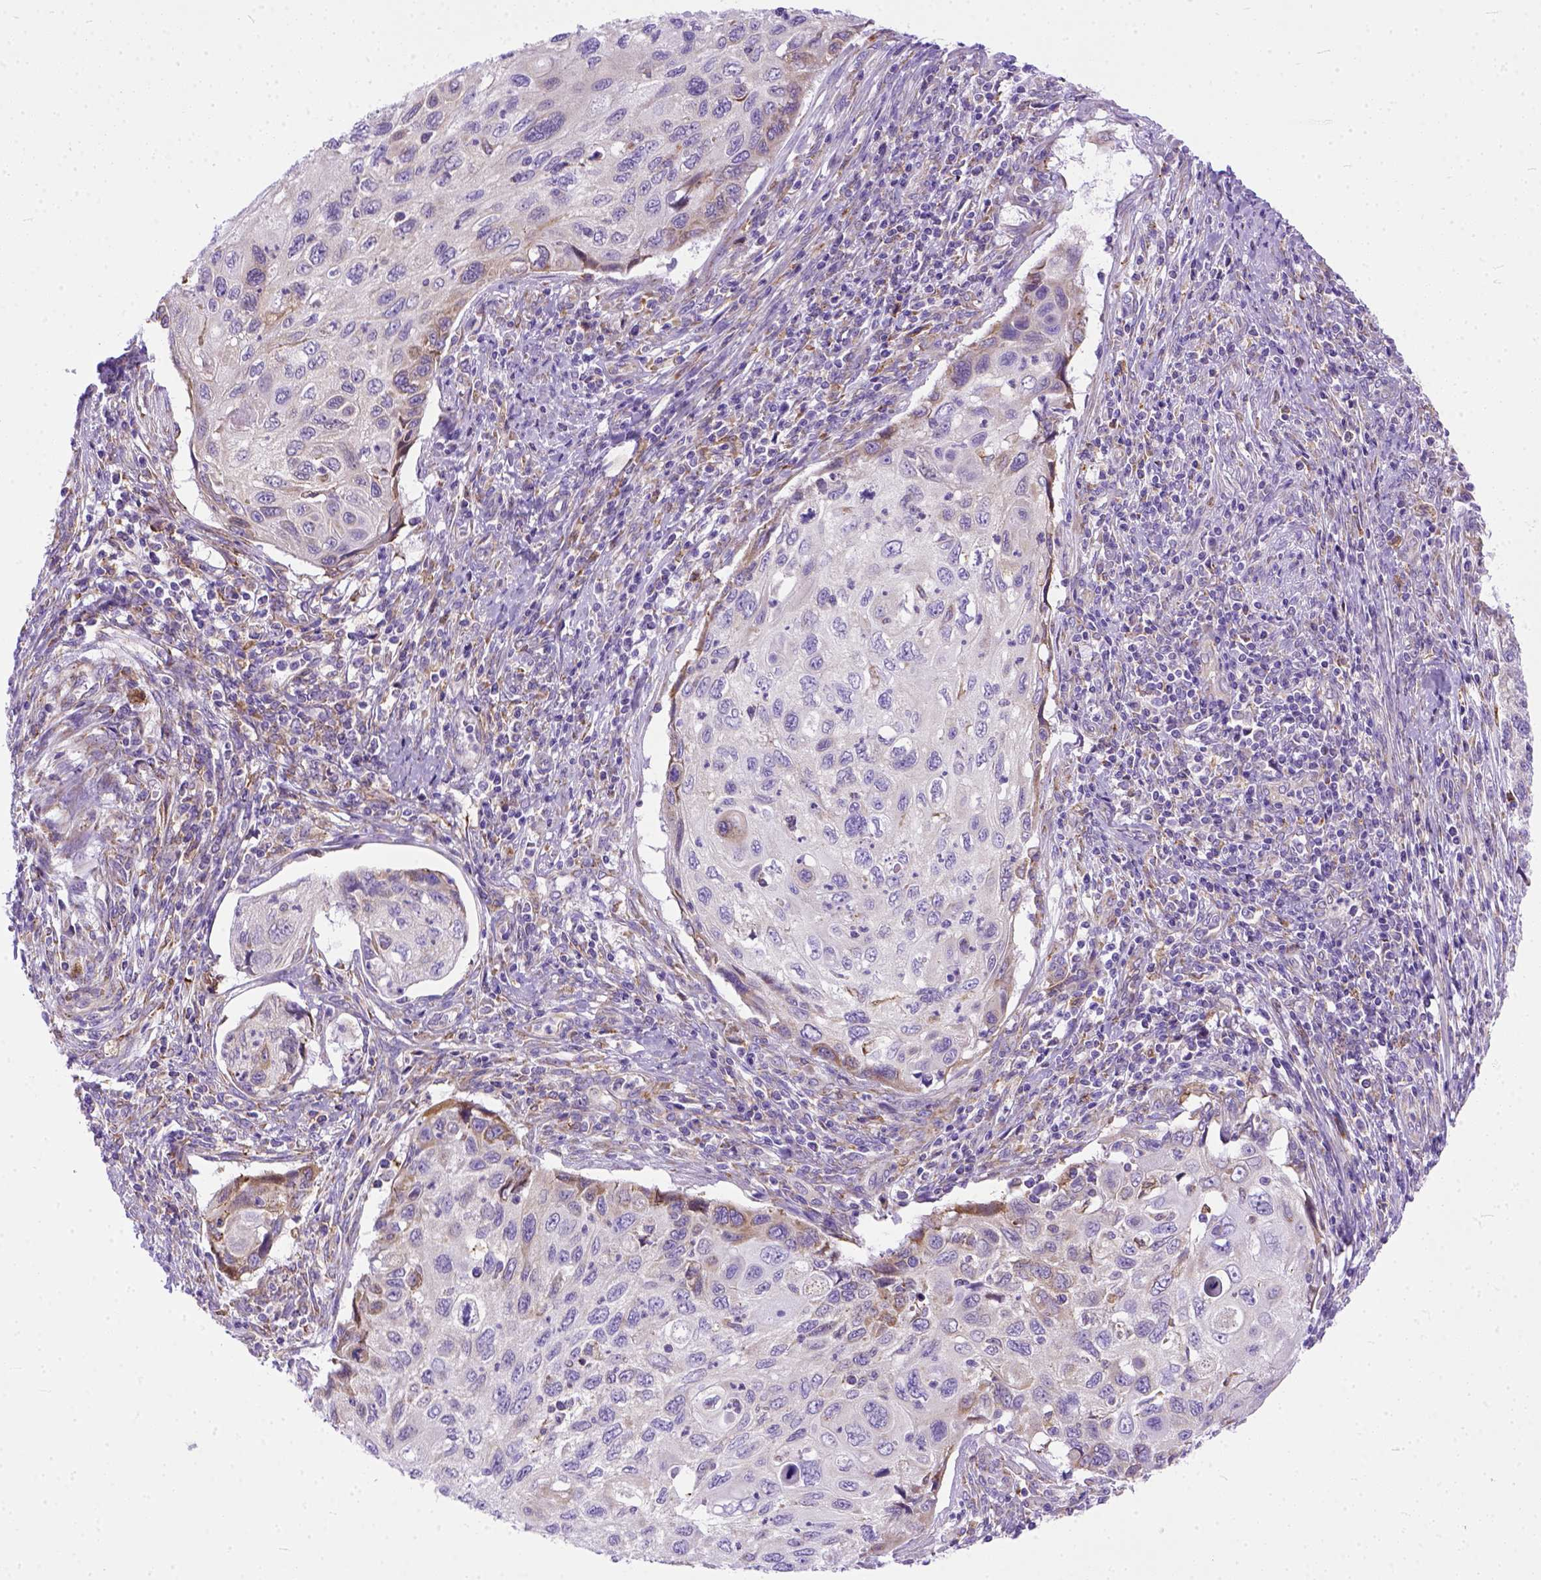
{"staining": {"intensity": "moderate", "quantity": "<25%", "location": "cytoplasmic/membranous"}, "tissue": "cervical cancer", "cell_type": "Tumor cells", "image_type": "cancer", "snomed": [{"axis": "morphology", "description": "Squamous cell carcinoma, NOS"}, {"axis": "topography", "description": "Cervix"}], "caption": "A histopathology image showing moderate cytoplasmic/membranous staining in about <25% of tumor cells in cervical cancer, as visualized by brown immunohistochemical staining.", "gene": "PLK4", "patient": {"sex": "female", "age": 70}}